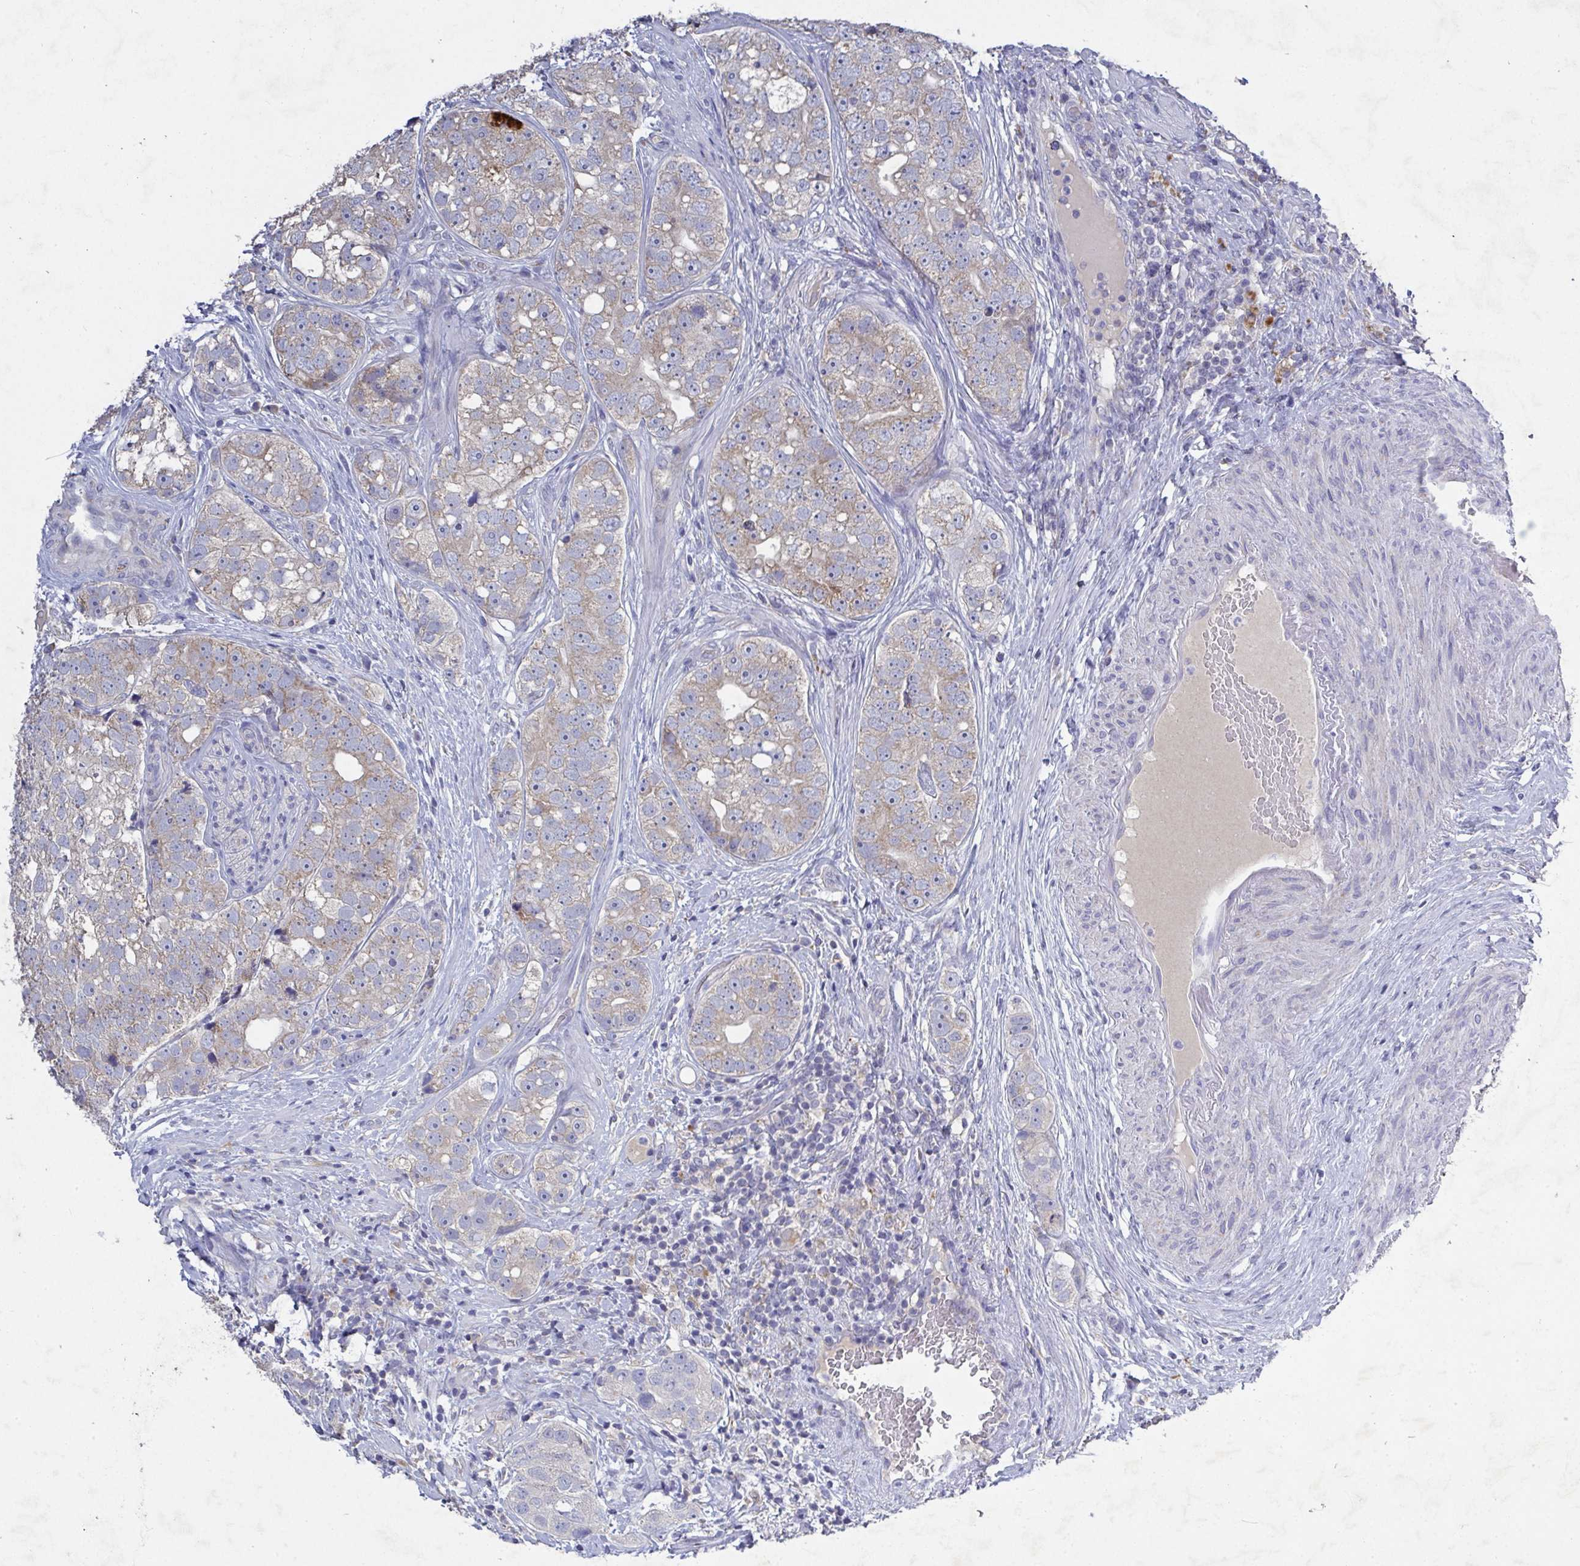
{"staining": {"intensity": "weak", "quantity": ">75%", "location": "cytoplasmic/membranous"}, "tissue": "prostate cancer", "cell_type": "Tumor cells", "image_type": "cancer", "snomed": [{"axis": "morphology", "description": "Adenocarcinoma, High grade"}, {"axis": "topography", "description": "Prostate"}], "caption": "Immunohistochemistry (IHC) micrograph of adenocarcinoma (high-grade) (prostate) stained for a protein (brown), which exhibits low levels of weak cytoplasmic/membranous staining in approximately >75% of tumor cells.", "gene": "GALNT13", "patient": {"sex": "male", "age": 60}}